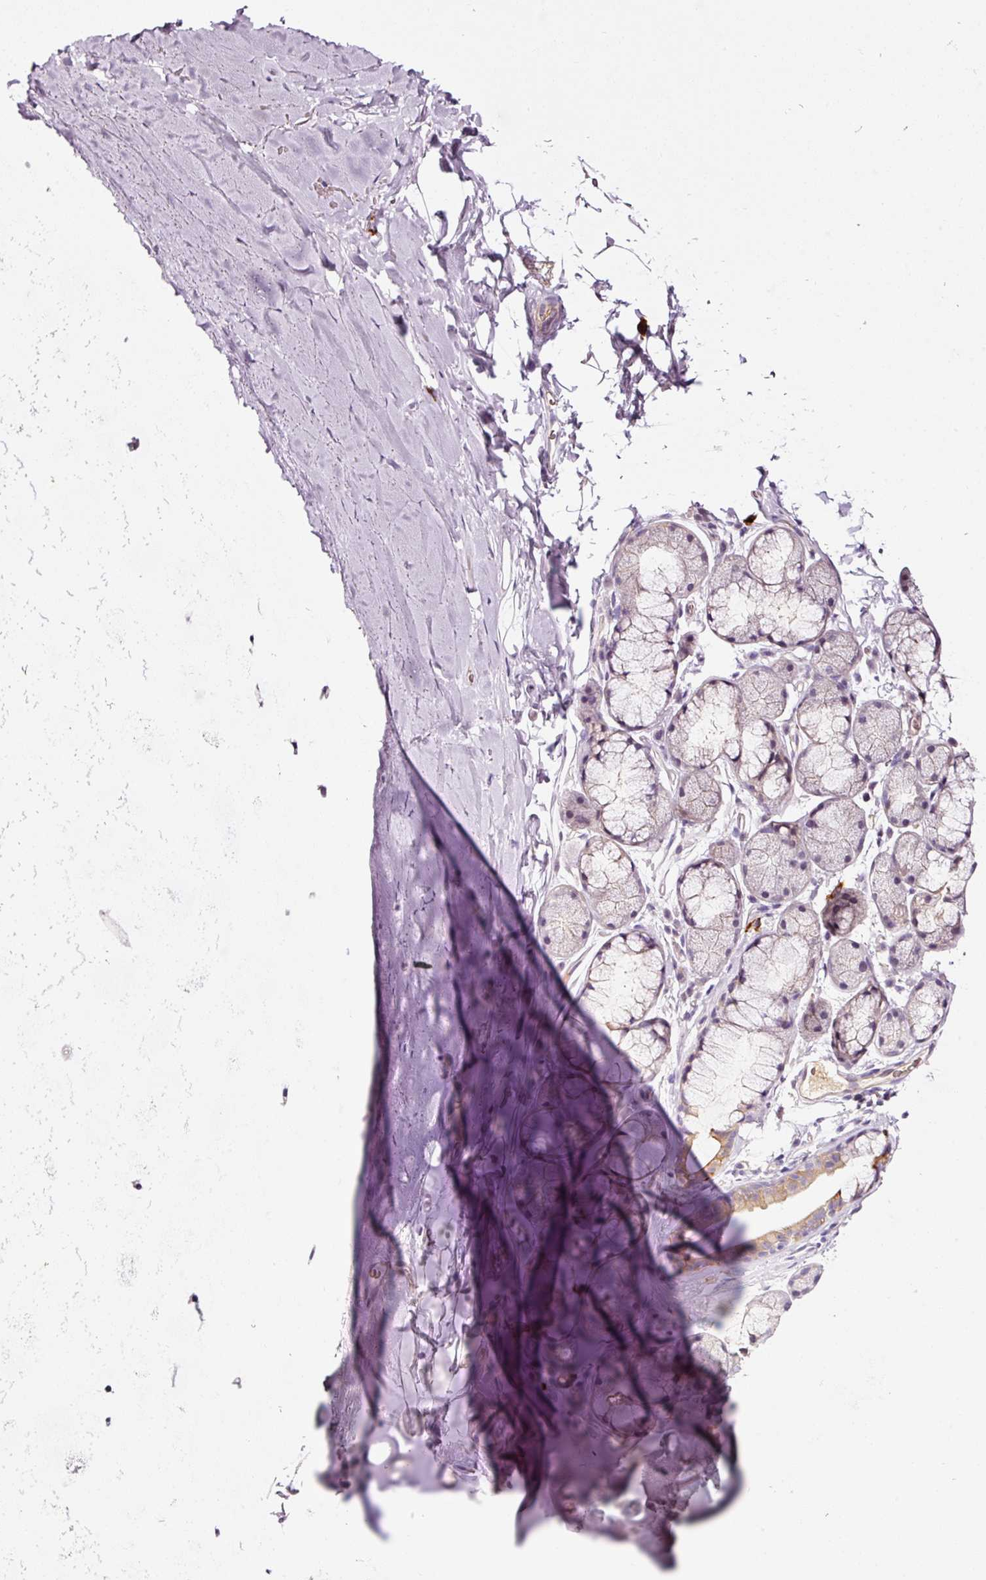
{"staining": {"intensity": "negative", "quantity": "none", "location": "none"}, "tissue": "adipose tissue", "cell_type": "Adipocytes", "image_type": "normal", "snomed": [{"axis": "morphology", "description": "Normal tissue, NOS"}, {"axis": "morphology", "description": "Squamous cell carcinoma, NOS"}, {"axis": "topography", "description": "Bronchus"}, {"axis": "topography", "description": "Lung"}], "caption": "The IHC histopathology image has no significant expression in adipocytes of adipose tissue. (Stains: DAB immunohistochemistry (IHC) with hematoxylin counter stain, Microscopy: brightfield microscopy at high magnification).", "gene": "ABCB4", "patient": {"sex": "female", "age": 70}}